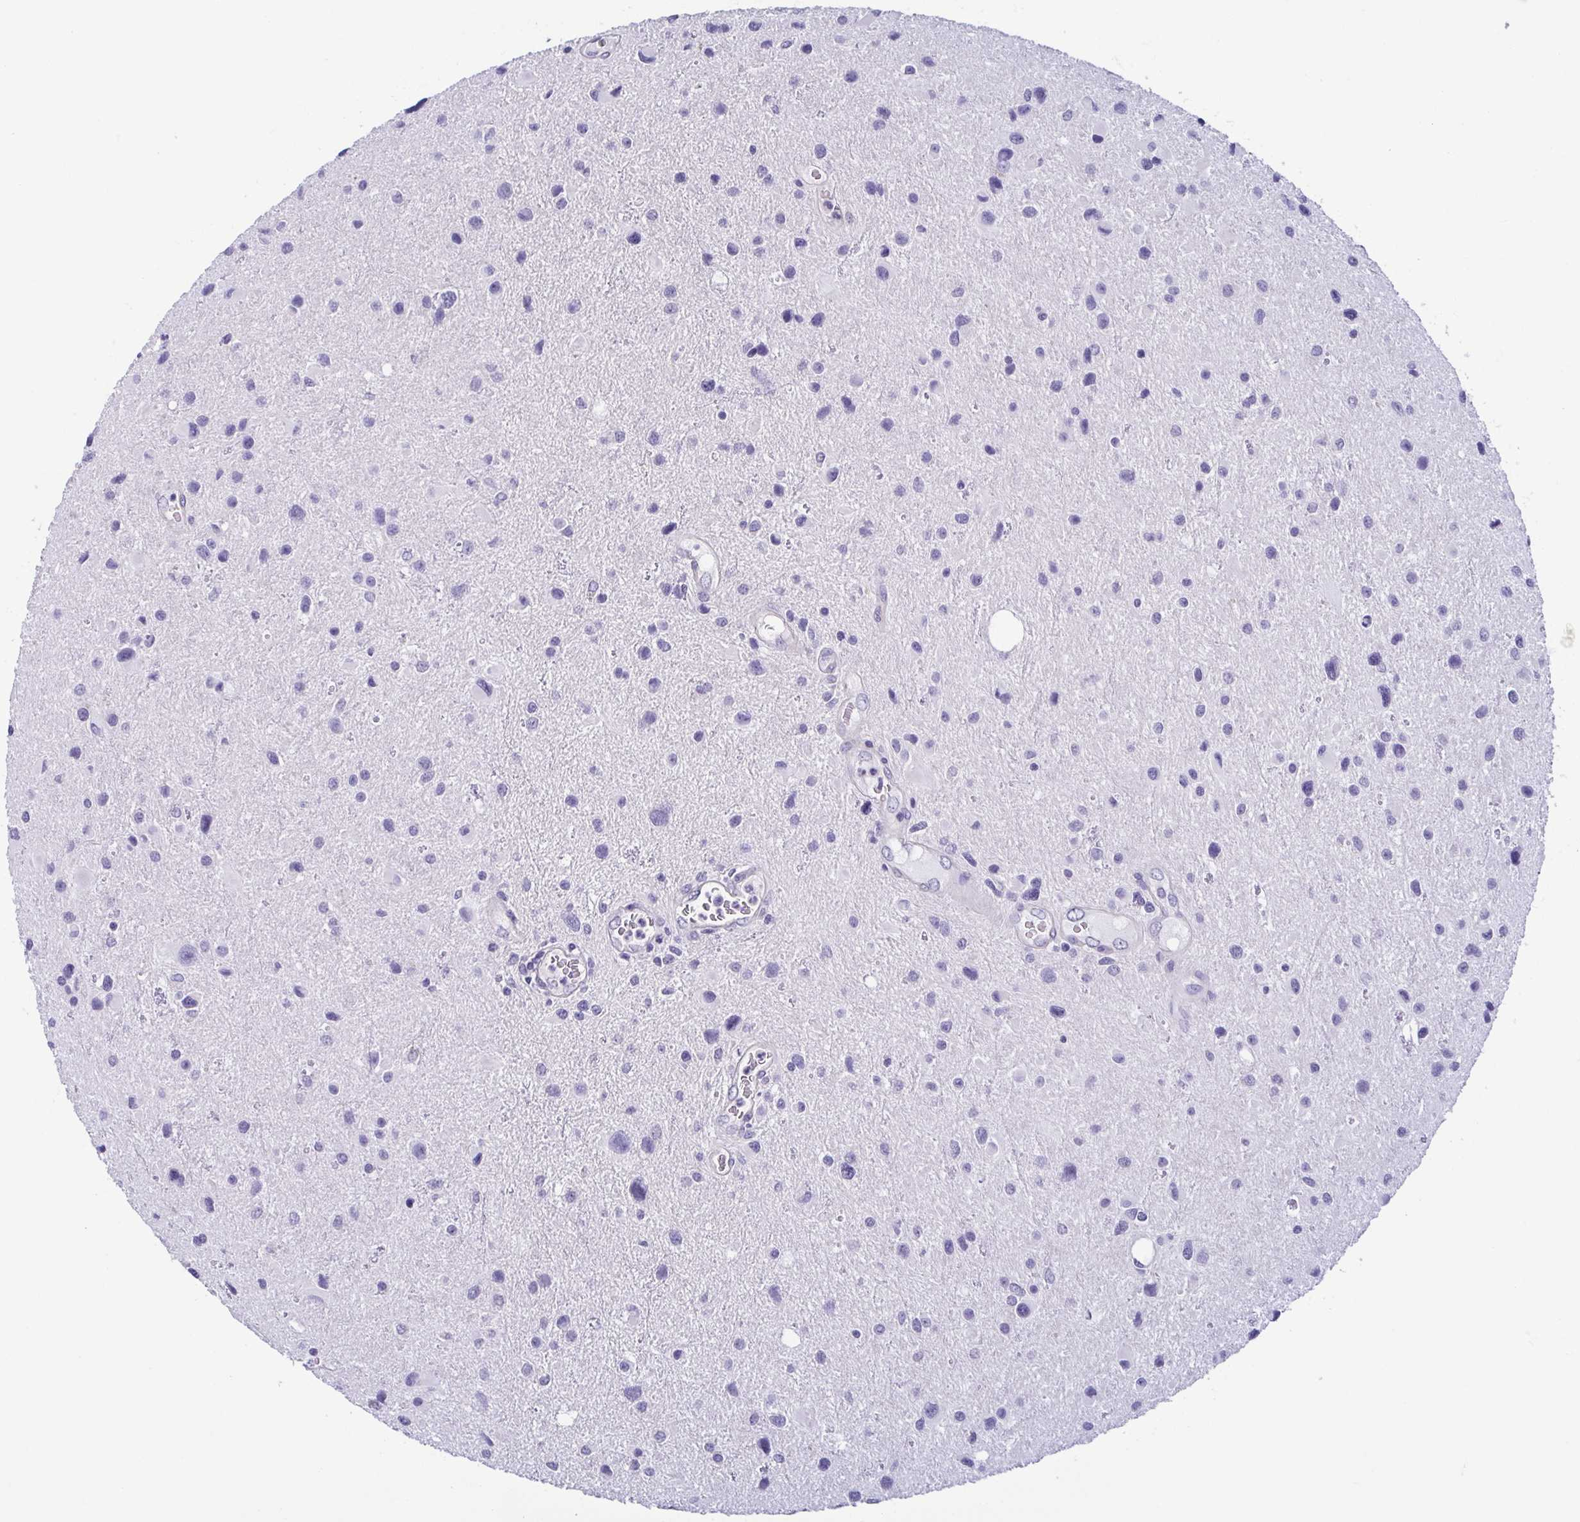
{"staining": {"intensity": "negative", "quantity": "none", "location": "none"}, "tissue": "glioma", "cell_type": "Tumor cells", "image_type": "cancer", "snomed": [{"axis": "morphology", "description": "Glioma, malignant, Low grade"}, {"axis": "topography", "description": "Brain"}], "caption": "Immunohistochemical staining of human malignant low-grade glioma displays no significant staining in tumor cells. (DAB (3,3'-diaminobenzidine) immunohistochemistry (IHC), high magnification).", "gene": "MORC4", "patient": {"sex": "female", "age": 32}}